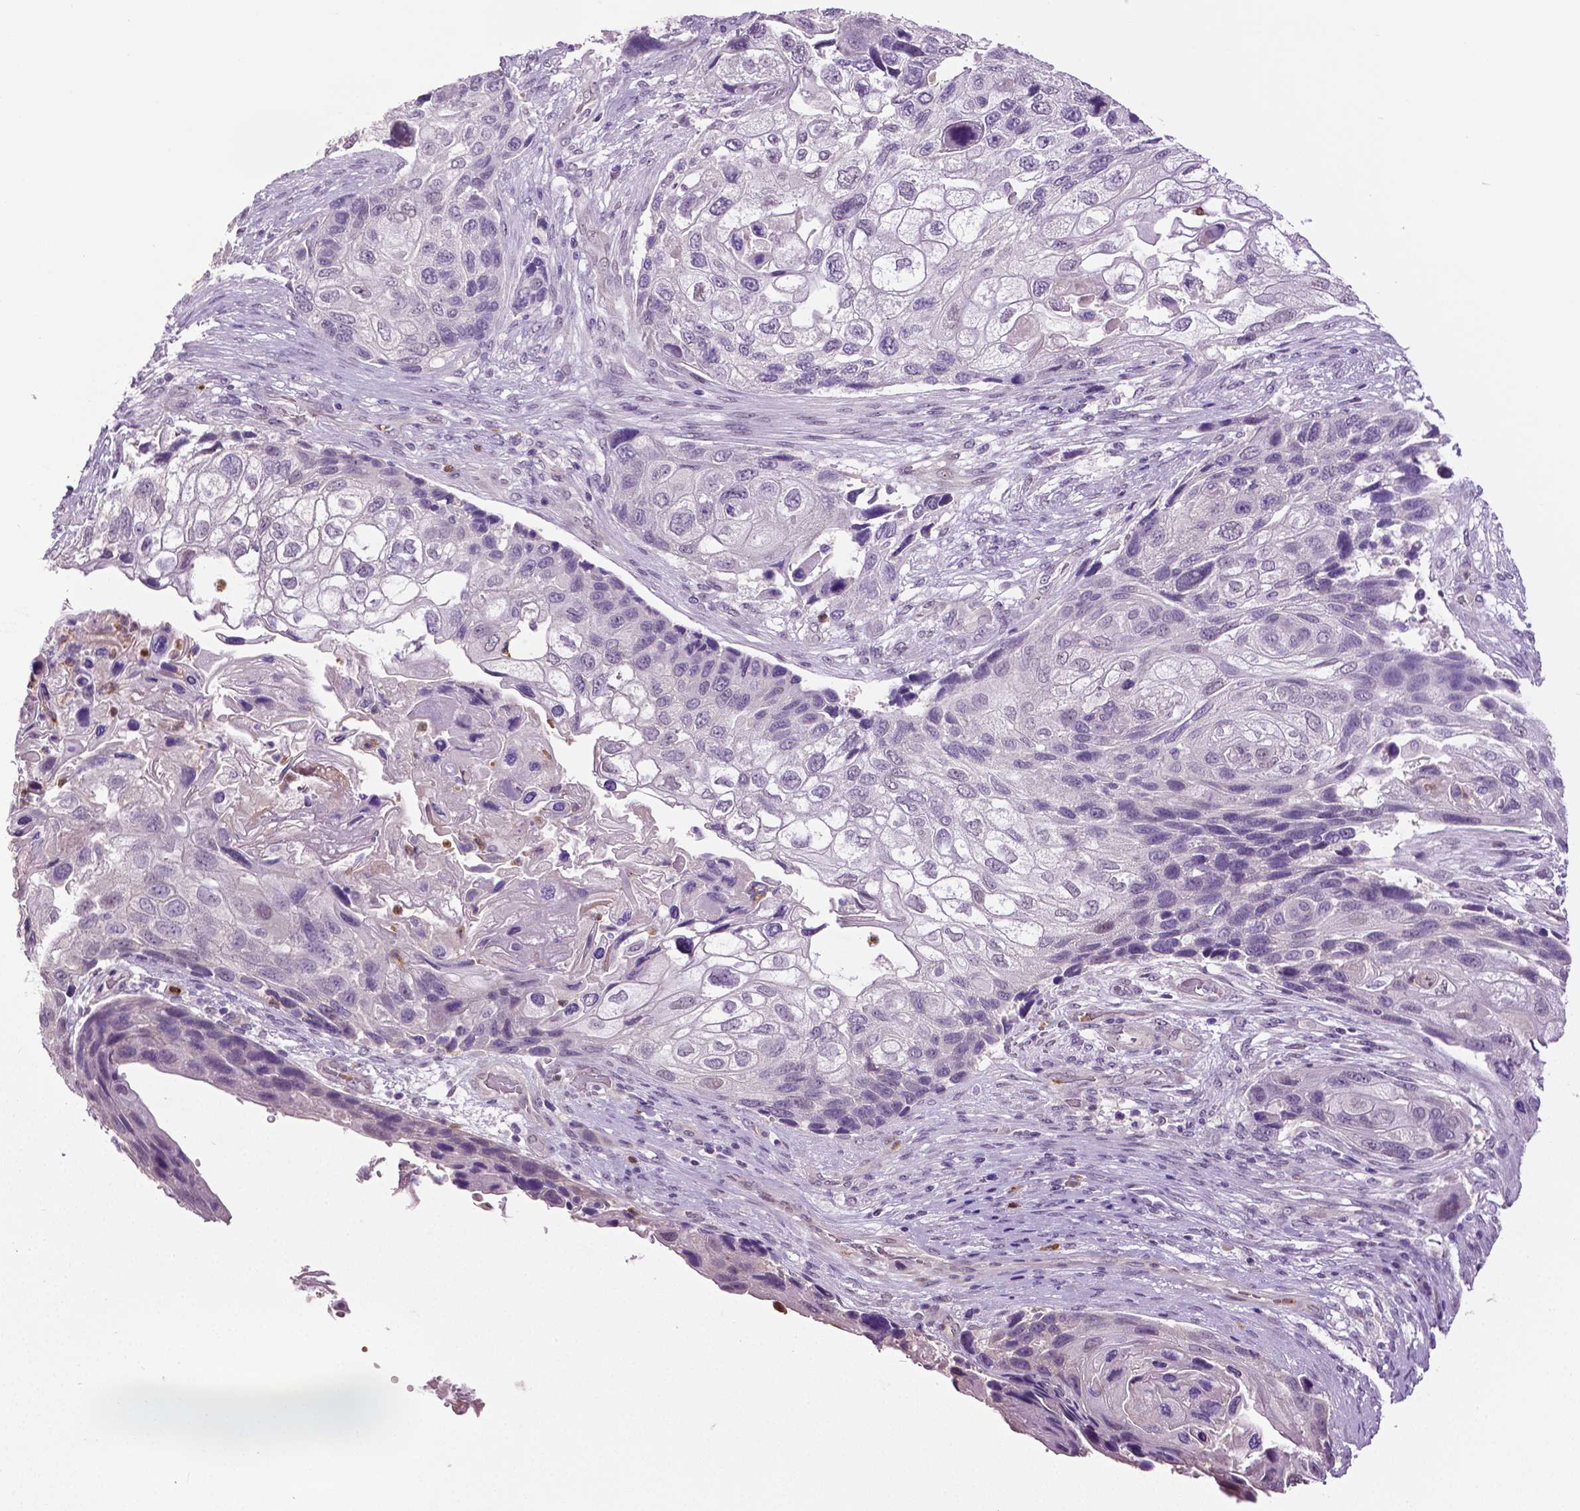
{"staining": {"intensity": "negative", "quantity": "none", "location": "none"}, "tissue": "lung cancer", "cell_type": "Tumor cells", "image_type": "cancer", "snomed": [{"axis": "morphology", "description": "Squamous cell carcinoma, NOS"}, {"axis": "topography", "description": "Lung"}], "caption": "Lung cancer stained for a protein using IHC reveals no positivity tumor cells.", "gene": "PTPN5", "patient": {"sex": "male", "age": 69}}